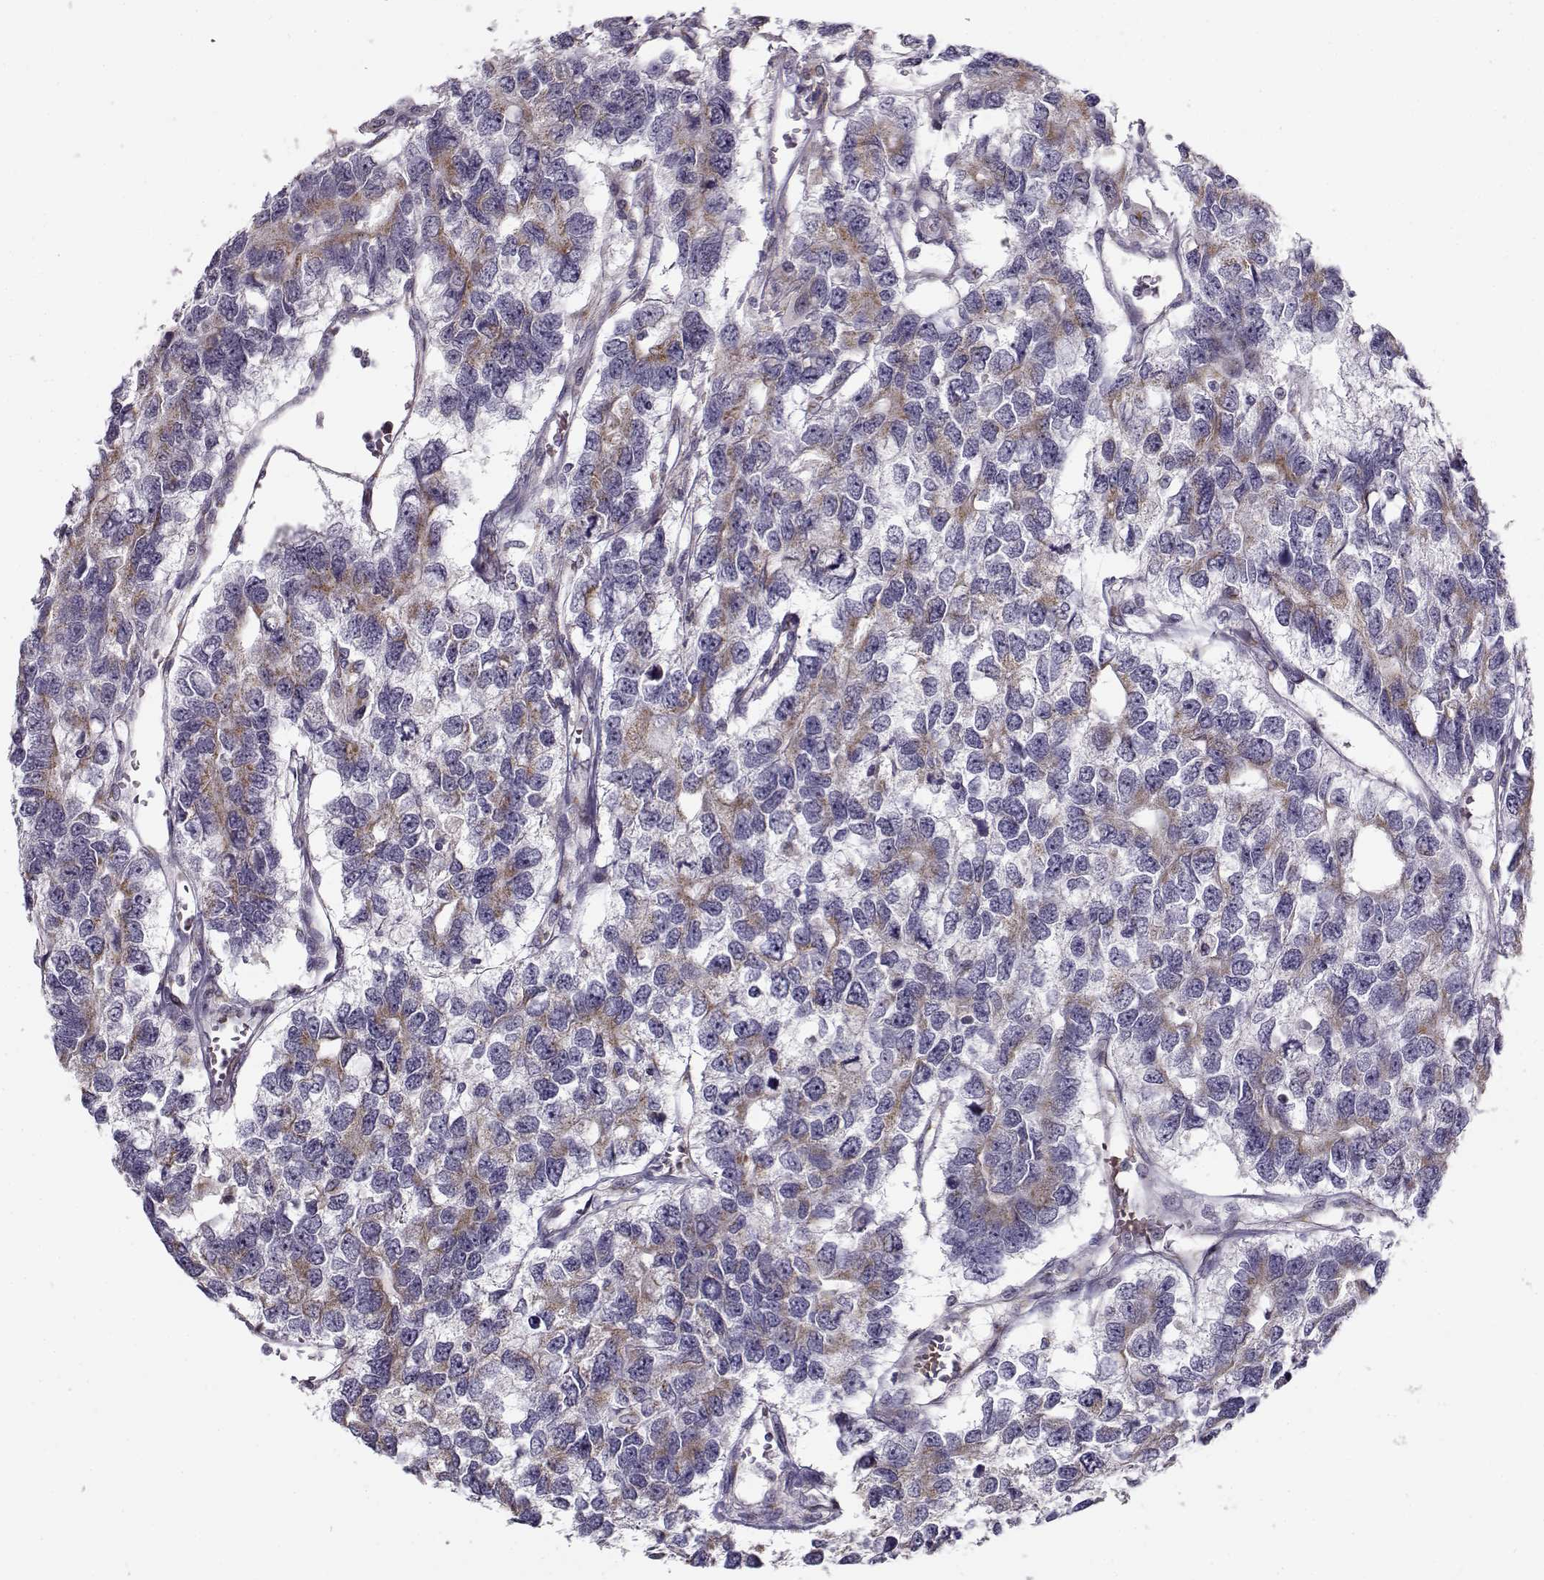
{"staining": {"intensity": "negative", "quantity": "none", "location": "none"}, "tissue": "testis cancer", "cell_type": "Tumor cells", "image_type": "cancer", "snomed": [{"axis": "morphology", "description": "Seminoma, NOS"}, {"axis": "topography", "description": "Testis"}], "caption": "IHC histopathology image of testis cancer stained for a protein (brown), which reveals no expression in tumor cells.", "gene": "SLC4A5", "patient": {"sex": "male", "age": 52}}